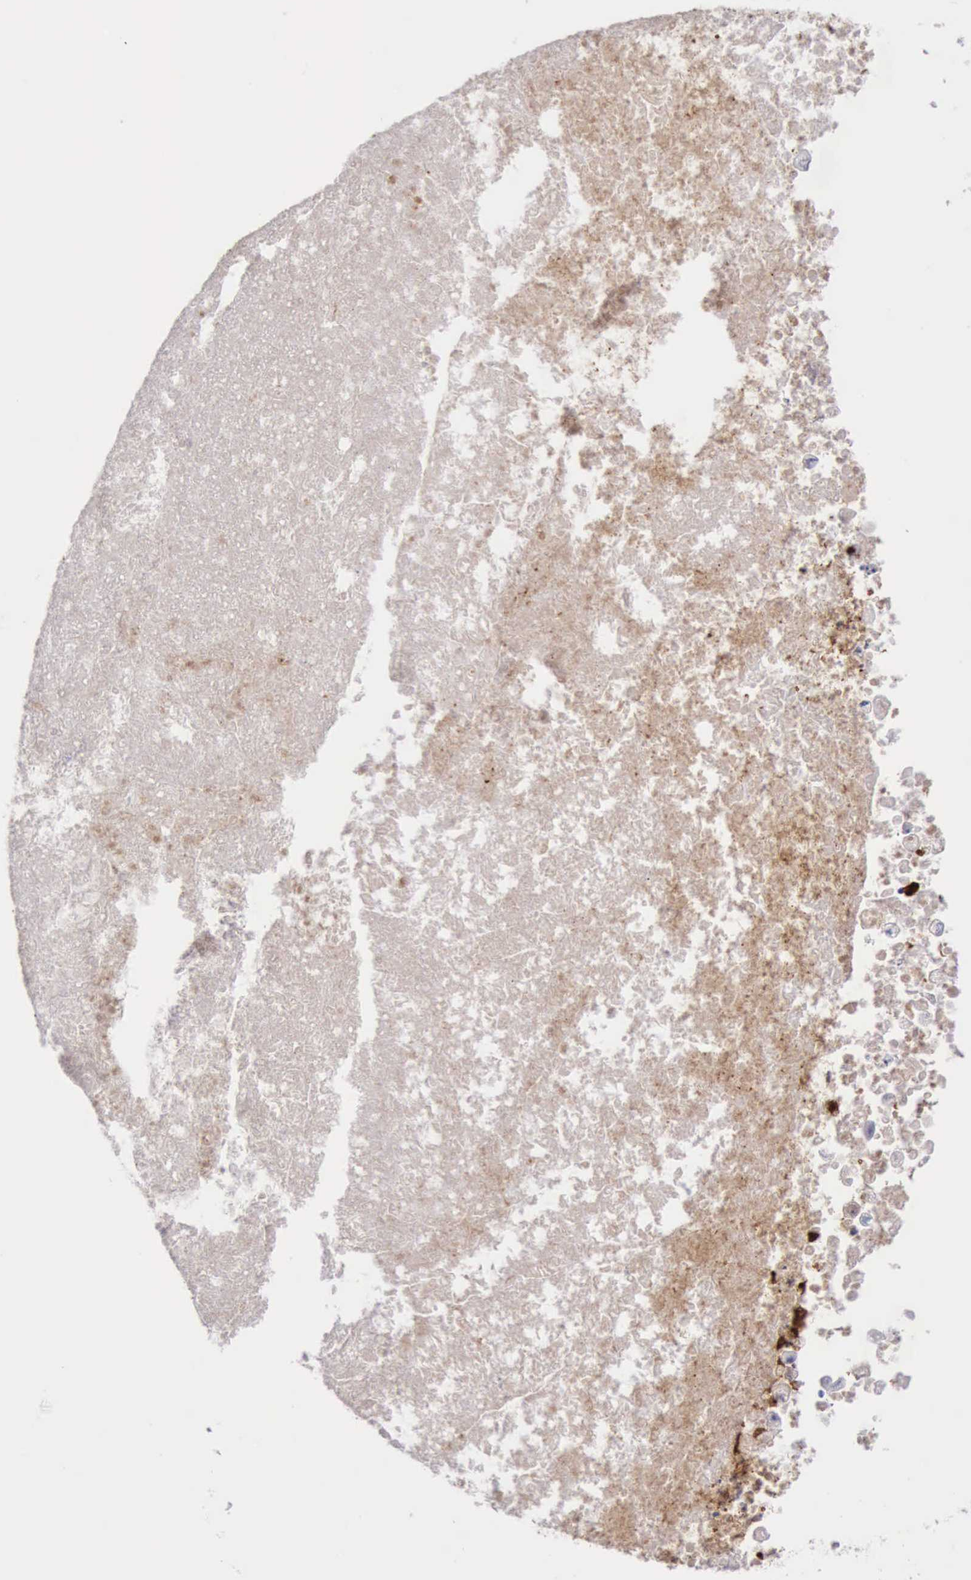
{"staining": {"intensity": "negative", "quantity": "none", "location": "none"}, "tissue": "ovarian cancer", "cell_type": "Tumor cells", "image_type": "cancer", "snomed": [{"axis": "morphology", "description": "Cystadenocarcinoma, mucinous, NOS"}, {"axis": "topography", "description": "Ovary"}], "caption": "This is an IHC micrograph of ovarian mucinous cystadenocarcinoma. There is no staining in tumor cells.", "gene": "CSTA", "patient": {"sex": "female", "age": 37}}